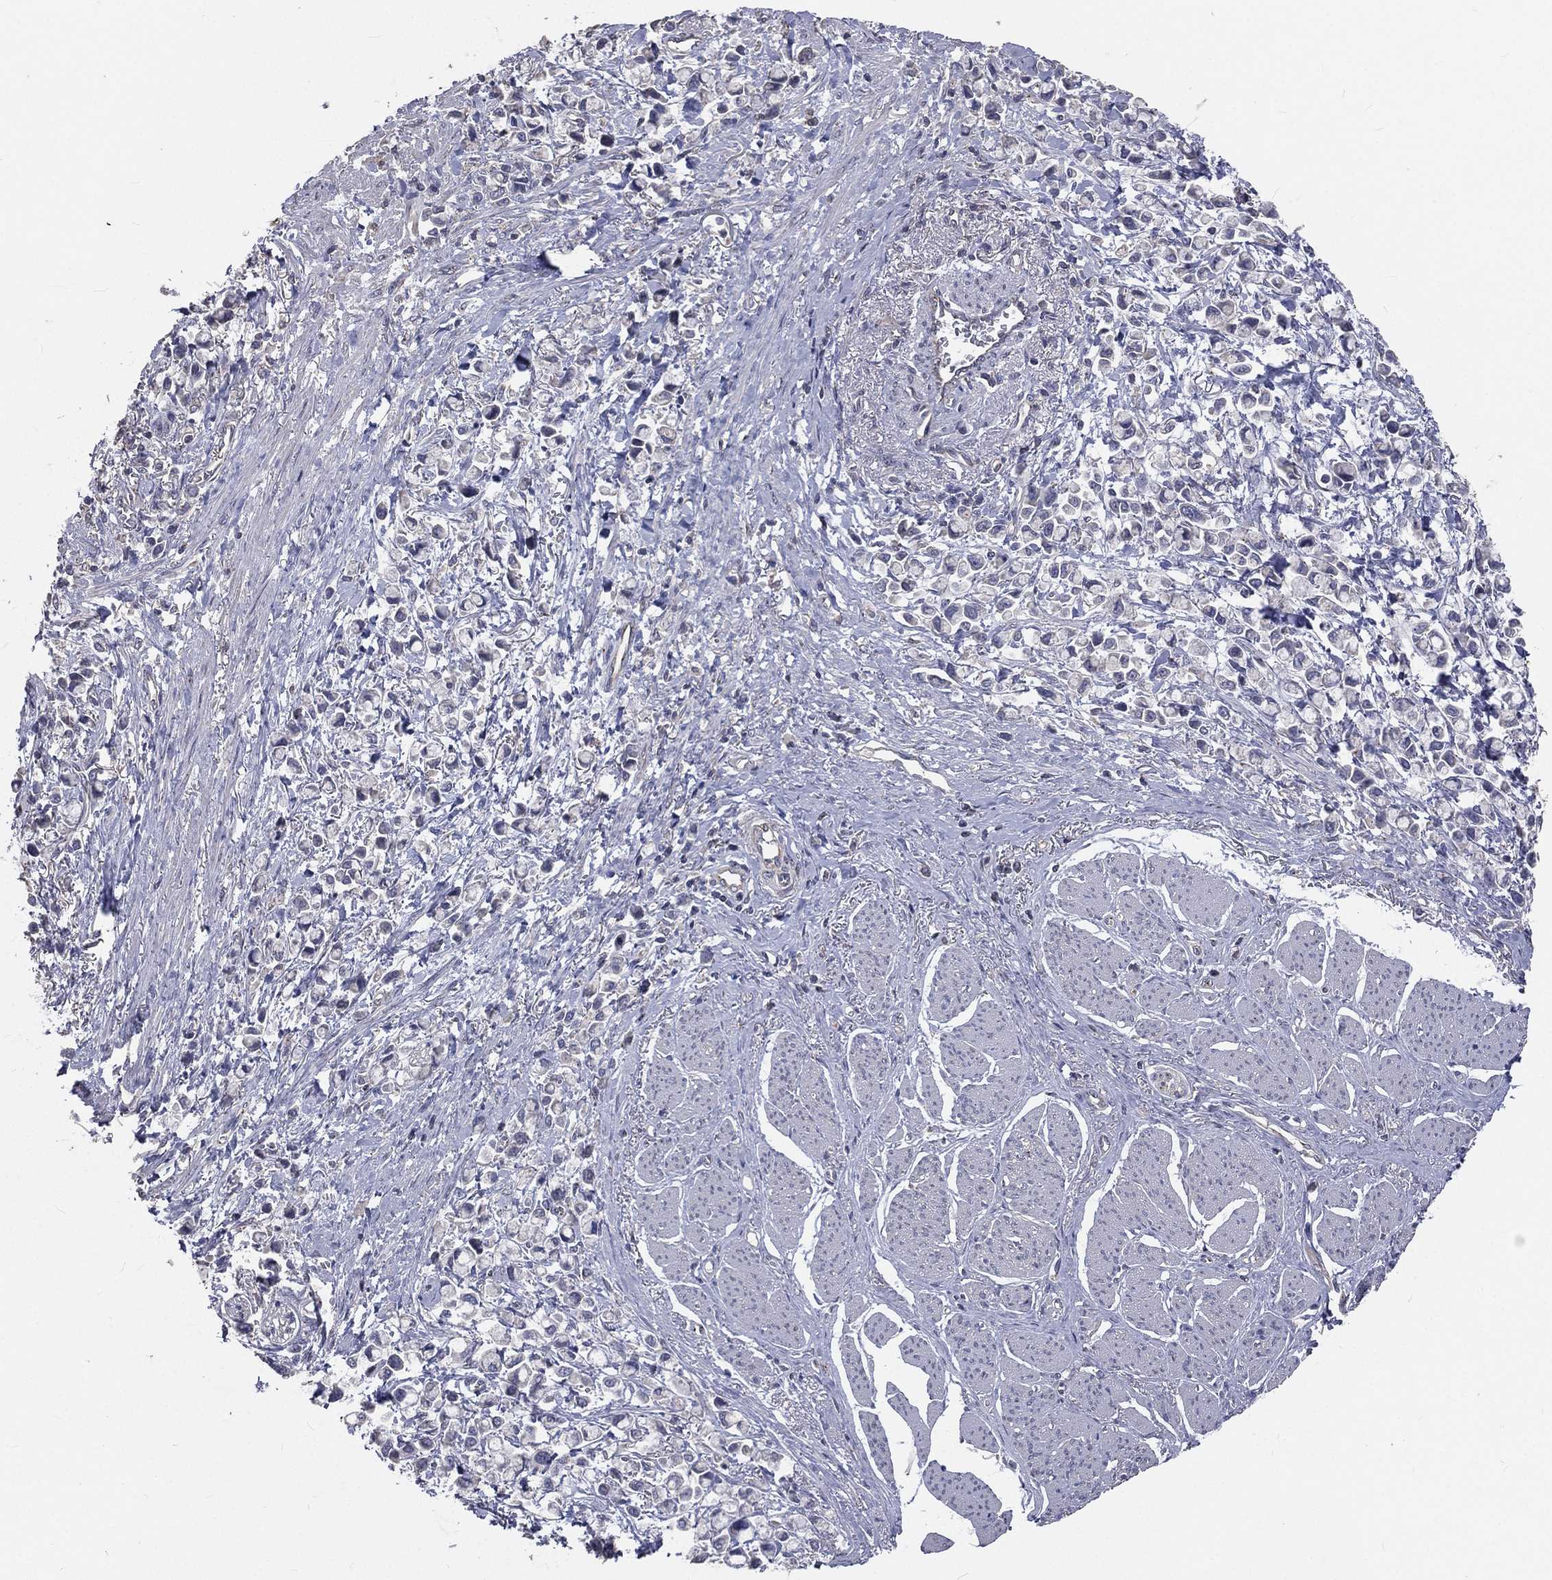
{"staining": {"intensity": "negative", "quantity": "none", "location": "none"}, "tissue": "stomach cancer", "cell_type": "Tumor cells", "image_type": "cancer", "snomed": [{"axis": "morphology", "description": "Adenocarcinoma, NOS"}, {"axis": "topography", "description": "Stomach"}], "caption": "Human stomach adenocarcinoma stained for a protein using IHC displays no expression in tumor cells.", "gene": "CROCC", "patient": {"sex": "female", "age": 81}}